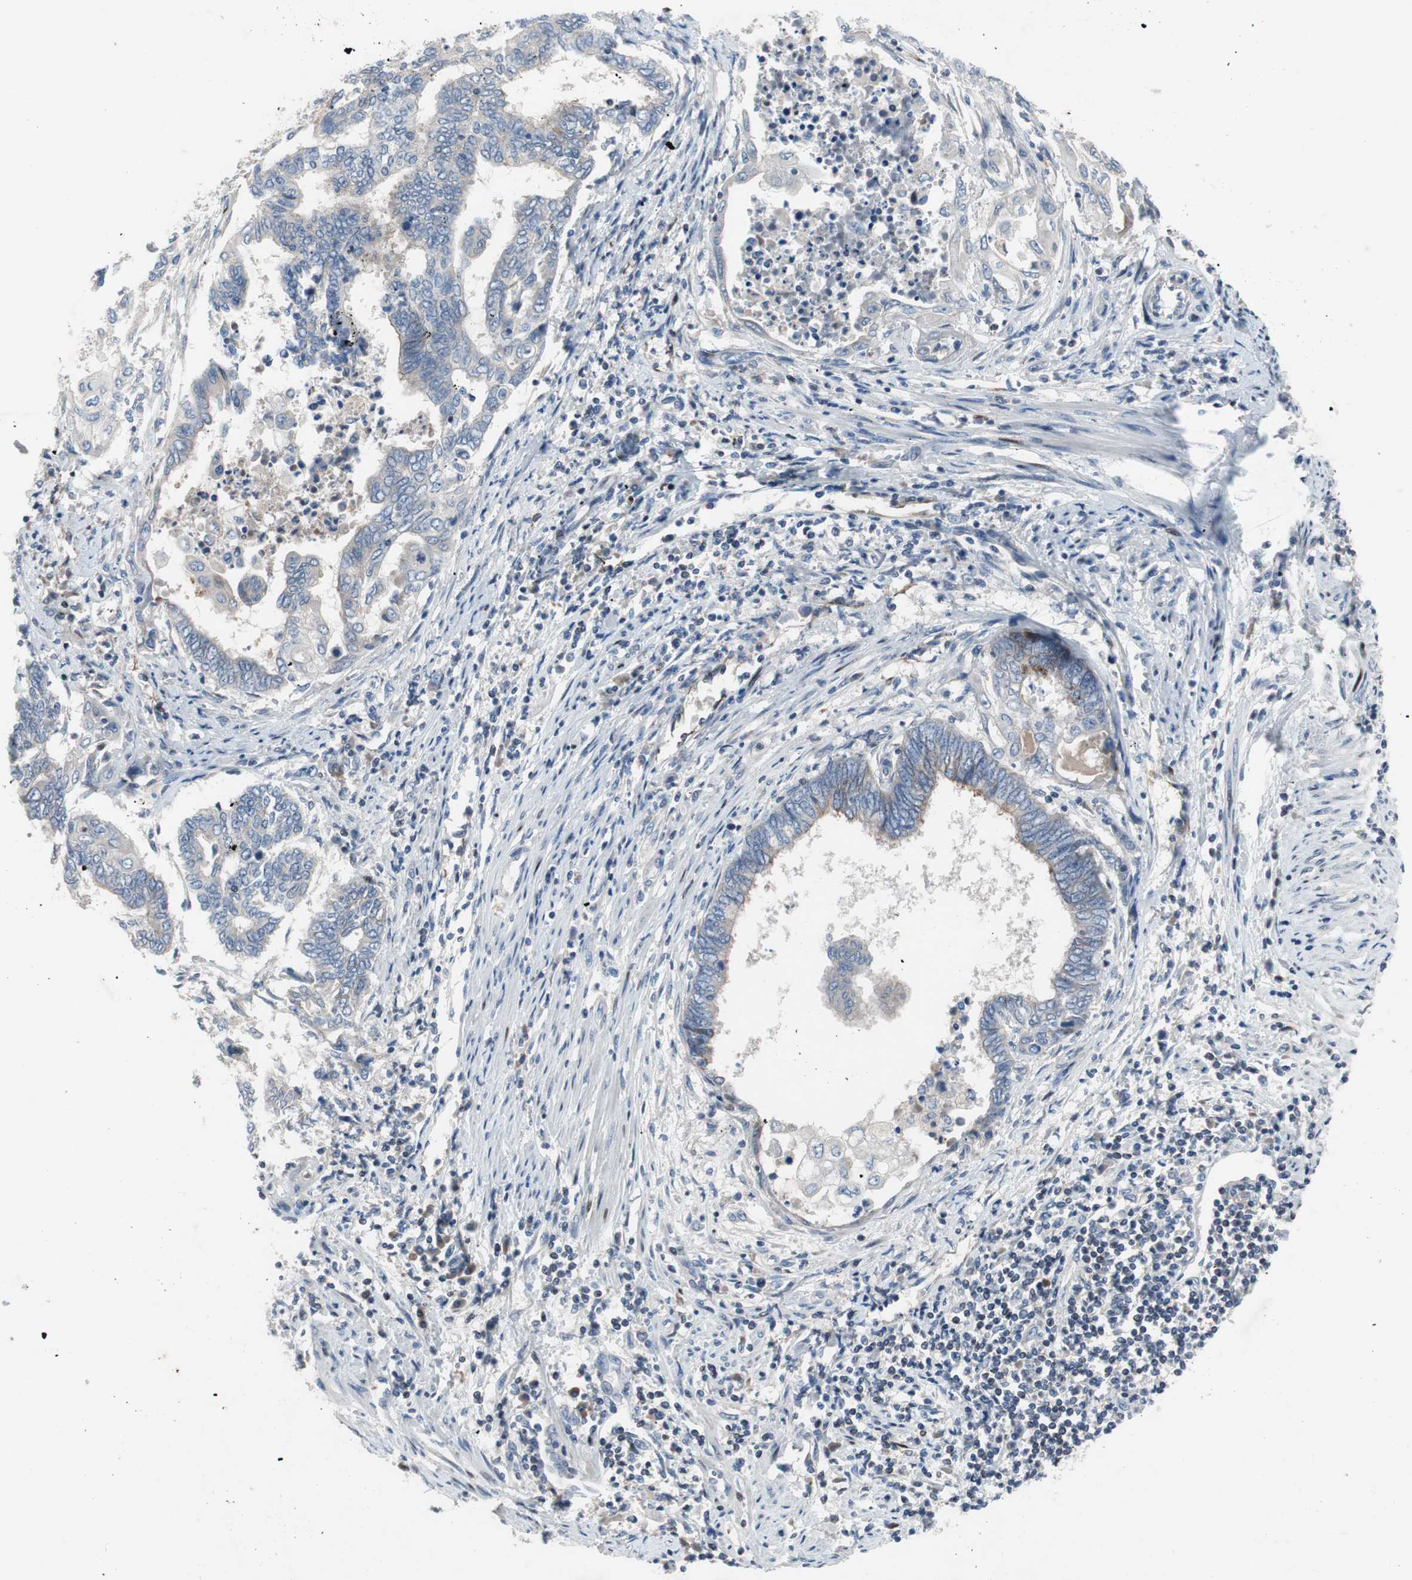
{"staining": {"intensity": "weak", "quantity": "<25%", "location": "cytoplasmic/membranous"}, "tissue": "endometrial cancer", "cell_type": "Tumor cells", "image_type": "cancer", "snomed": [{"axis": "morphology", "description": "Adenocarcinoma, NOS"}, {"axis": "topography", "description": "Uterus"}, {"axis": "topography", "description": "Endometrium"}], "caption": "A histopathology image of adenocarcinoma (endometrial) stained for a protein reveals no brown staining in tumor cells.", "gene": "MUTYH", "patient": {"sex": "female", "age": 70}}